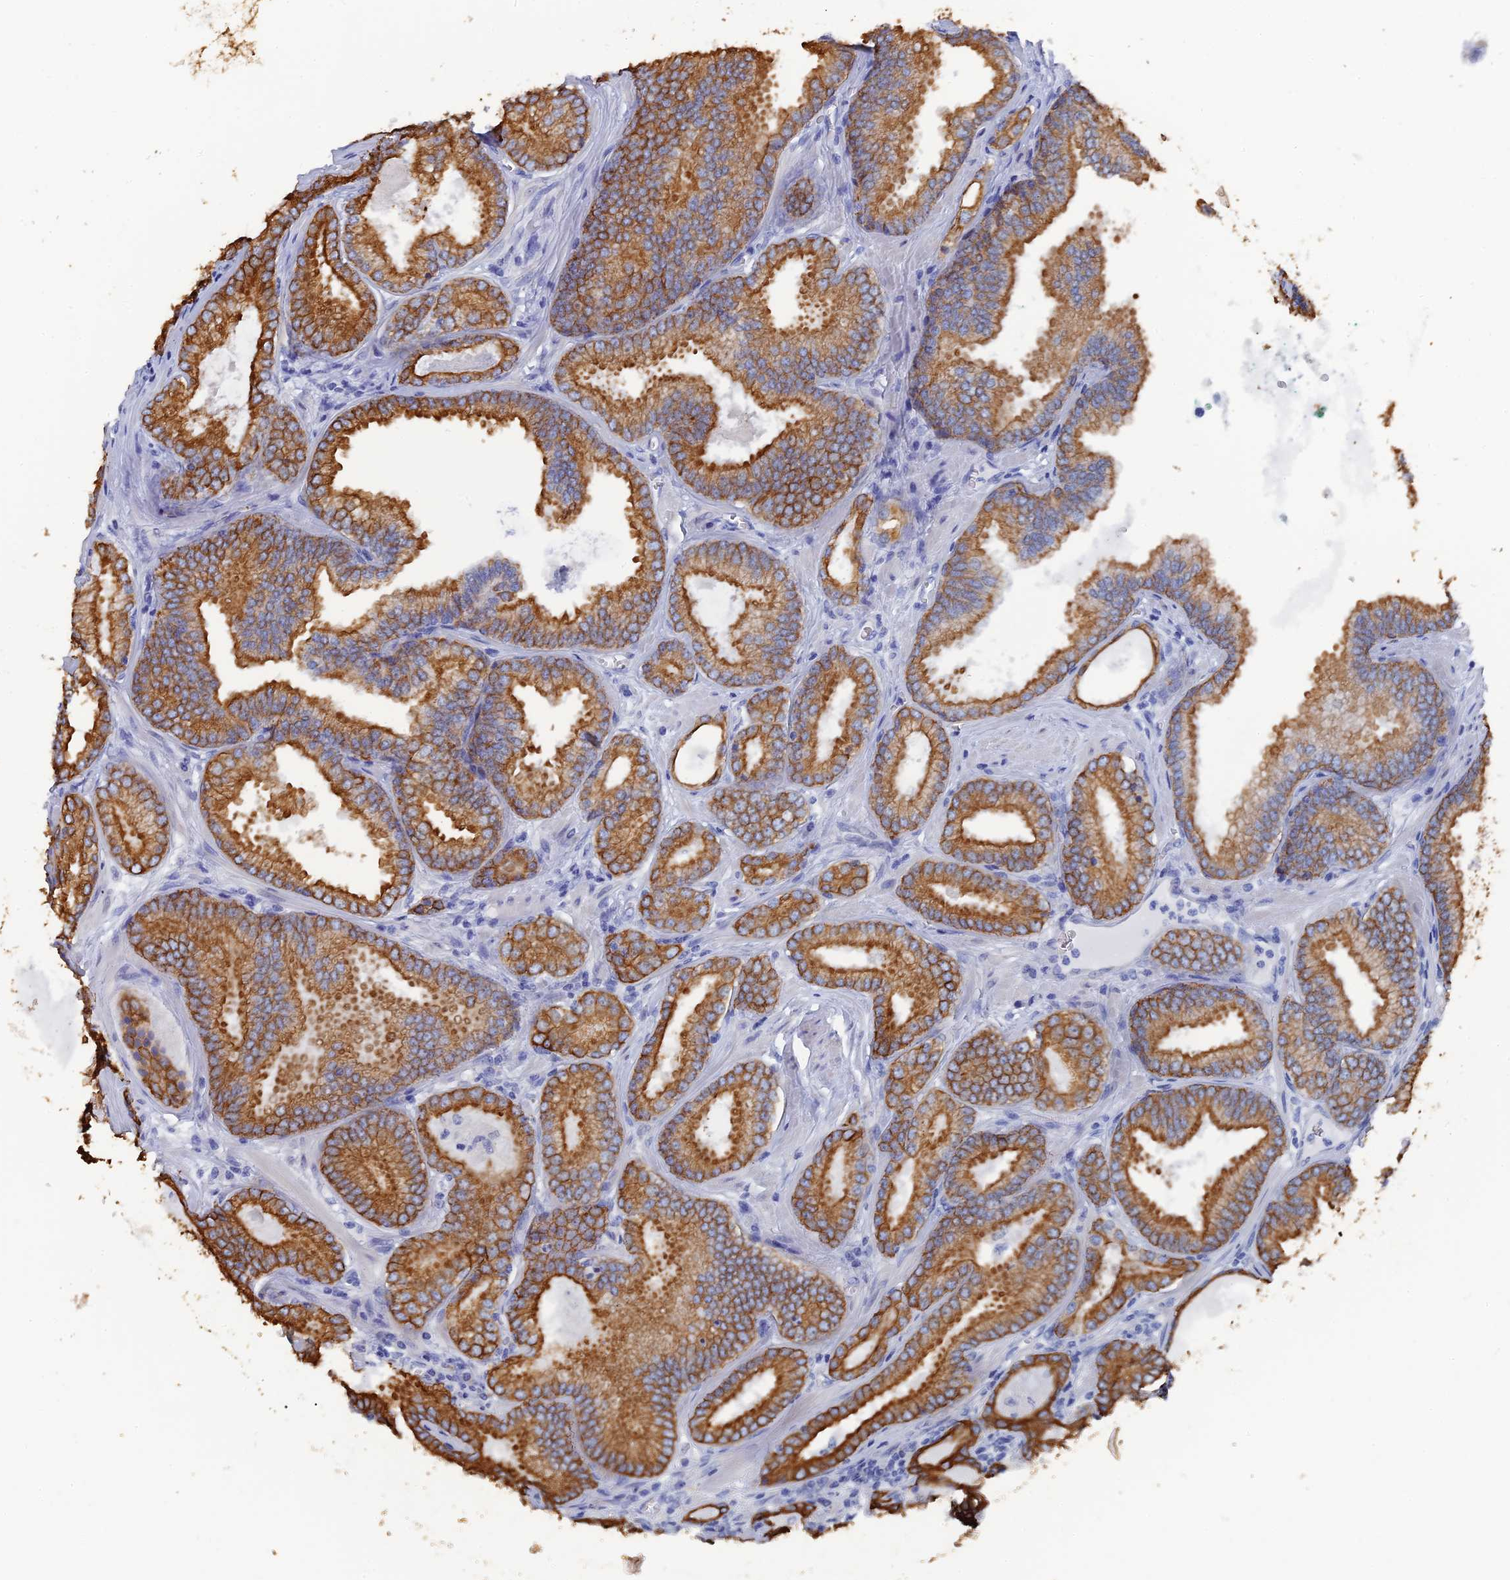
{"staining": {"intensity": "strong", "quantity": ">75%", "location": "cytoplasmic/membranous"}, "tissue": "prostate cancer", "cell_type": "Tumor cells", "image_type": "cancer", "snomed": [{"axis": "morphology", "description": "Adenocarcinoma, Low grade"}, {"axis": "topography", "description": "Prostate"}], "caption": "About >75% of tumor cells in prostate cancer (adenocarcinoma (low-grade)) exhibit strong cytoplasmic/membranous protein staining as visualized by brown immunohistochemical staining.", "gene": "SRFBP1", "patient": {"sex": "male", "age": 60}}